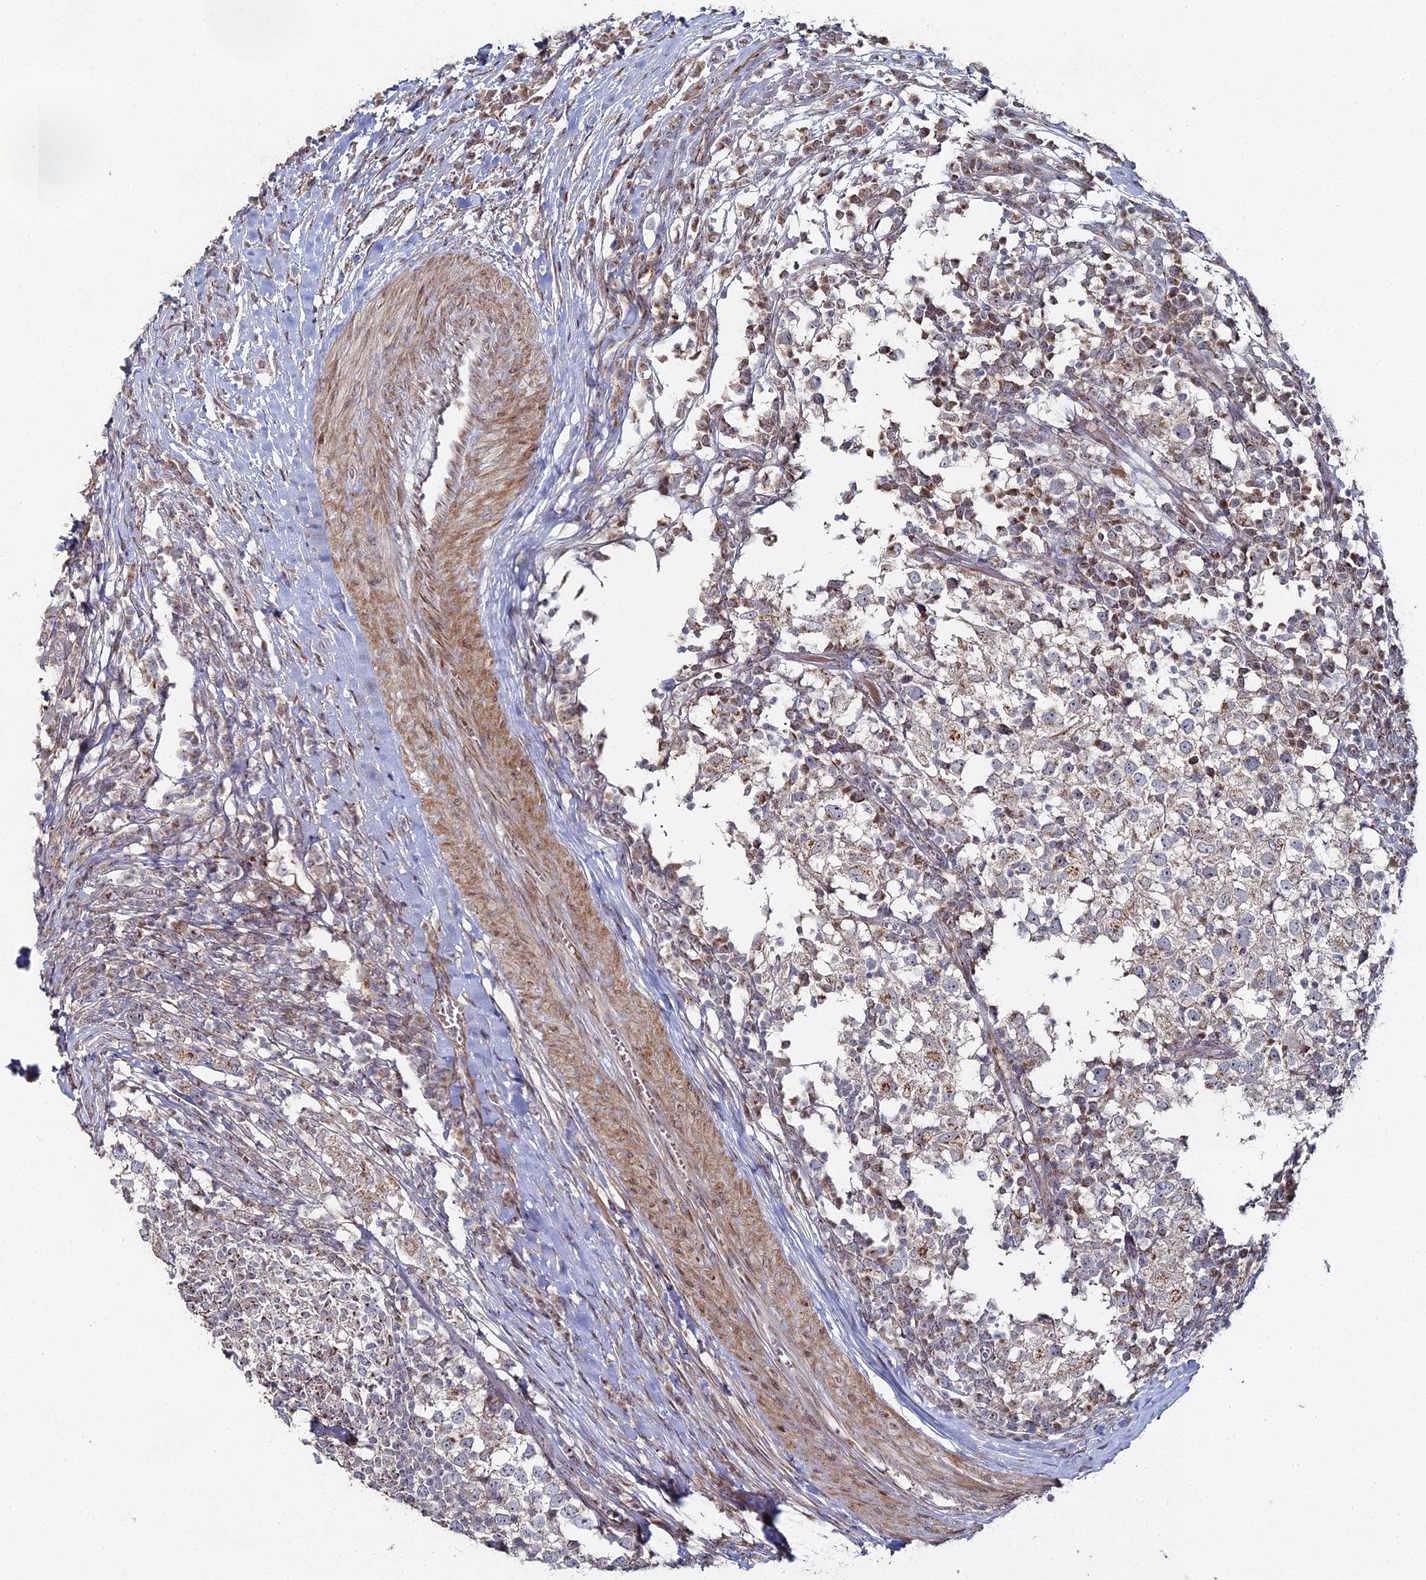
{"staining": {"intensity": "weak", "quantity": "<25%", "location": "cytoplasmic/membranous"}, "tissue": "testis cancer", "cell_type": "Tumor cells", "image_type": "cancer", "snomed": [{"axis": "morphology", "description": "Seminoma, NOS"}, {"axis": "topography", "description": "Testis"}], "caption": "A high-resolution image shows IHC staining of testis cancer, which demonstrates no significant positivity in tumor cells.", "gene": "SGMS1", "patient": {"sex": "male", "age": 65}}